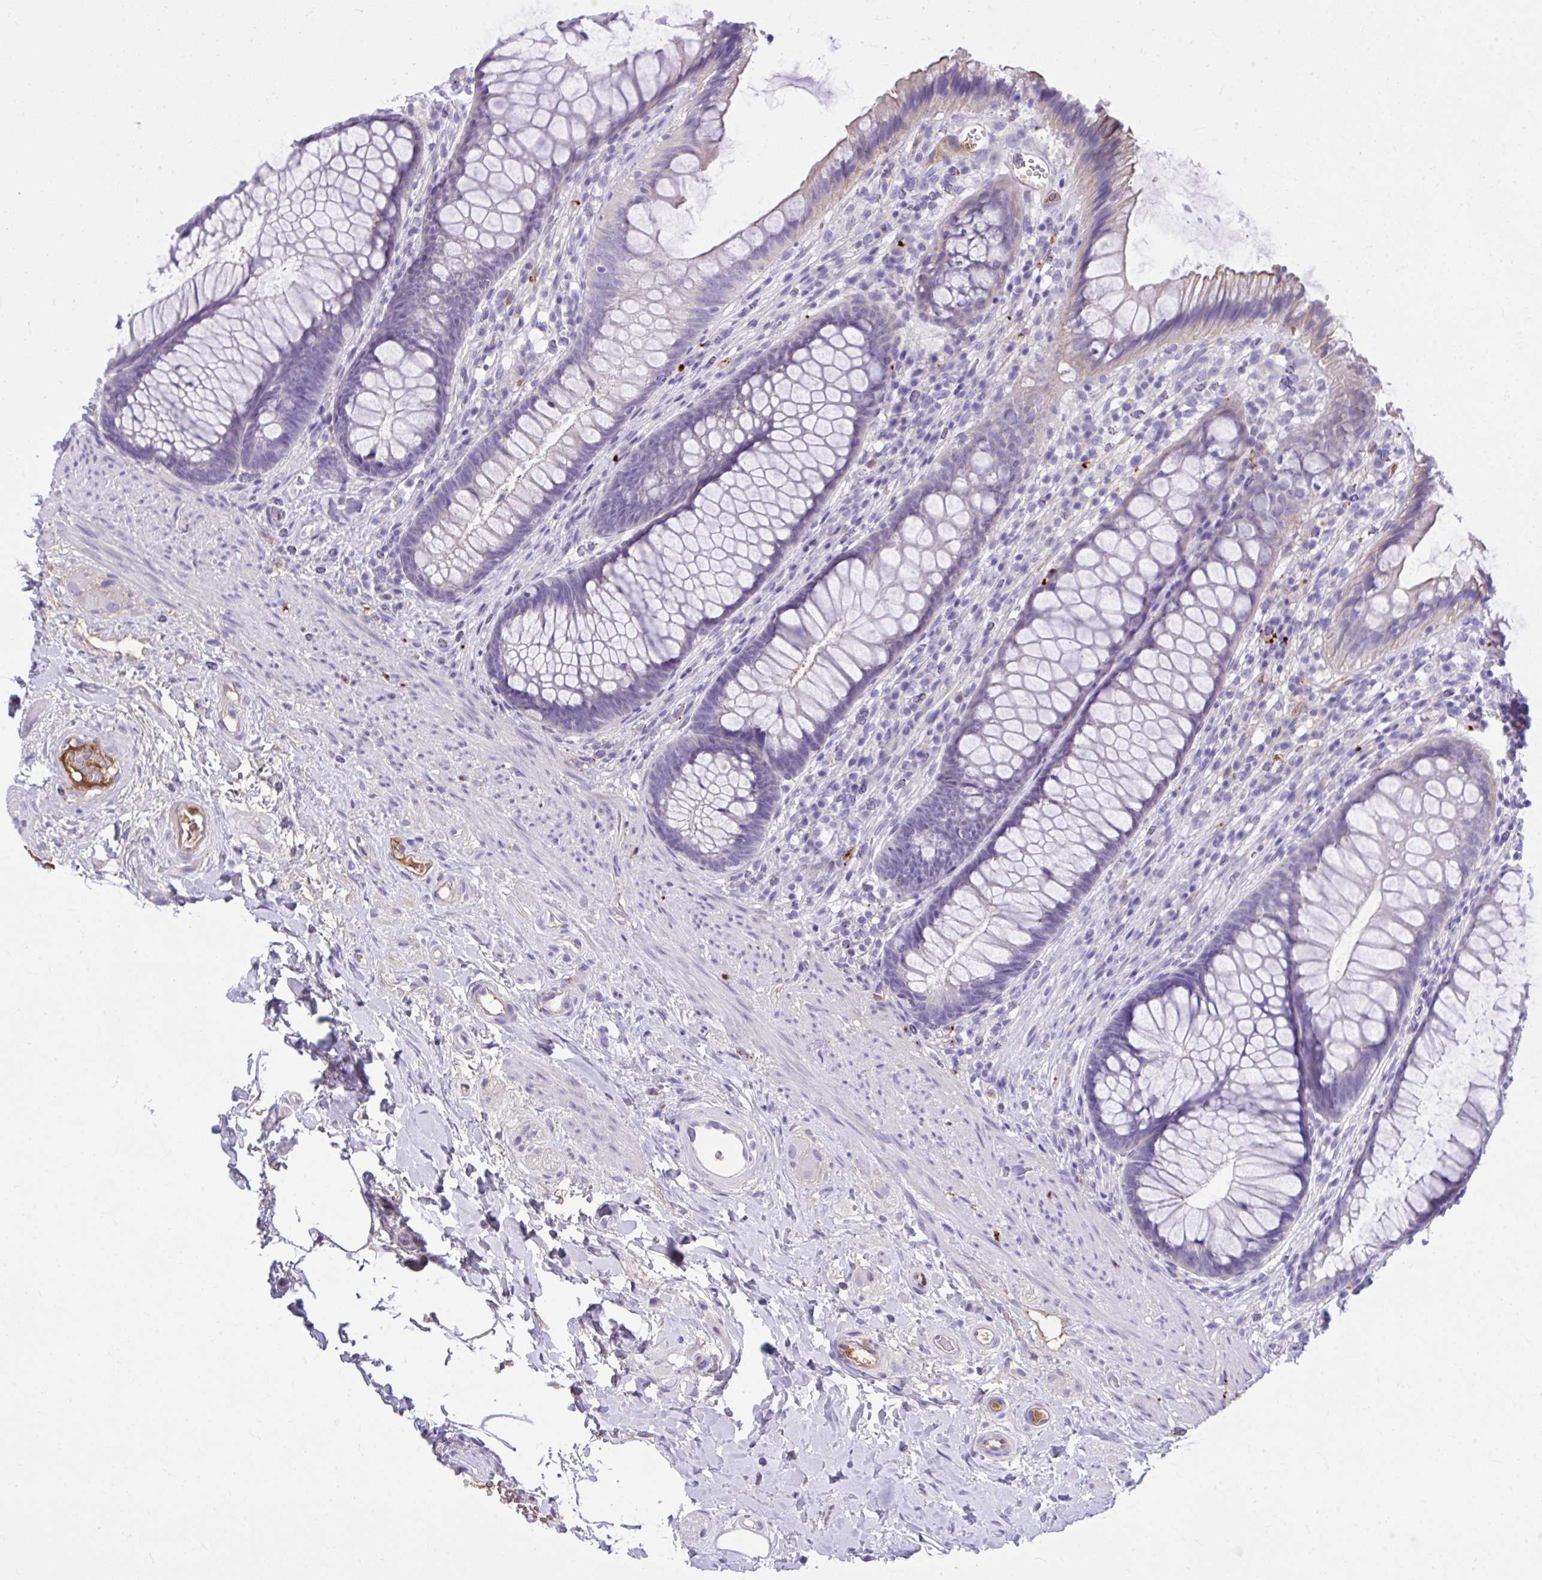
{"staining": {"intensity": "weak", "quantity": "<25%", "location": "cytoplasmic/membranous"}, "tissue": "rectum", "cell_type": "Glandular cells", "image_type": "normal", "snomed": [{"axis": "morphology", "description": "Normal tissue, NOS"}, {"axis": "topography", "description": "Rectum"}], "caption": "Immunohistochemistry image of normal rectum stained for a protein (brown), which reveals no staining in glandular cells.", "gene": "HRG", "patient": {"sex": "male", "age": 53}}